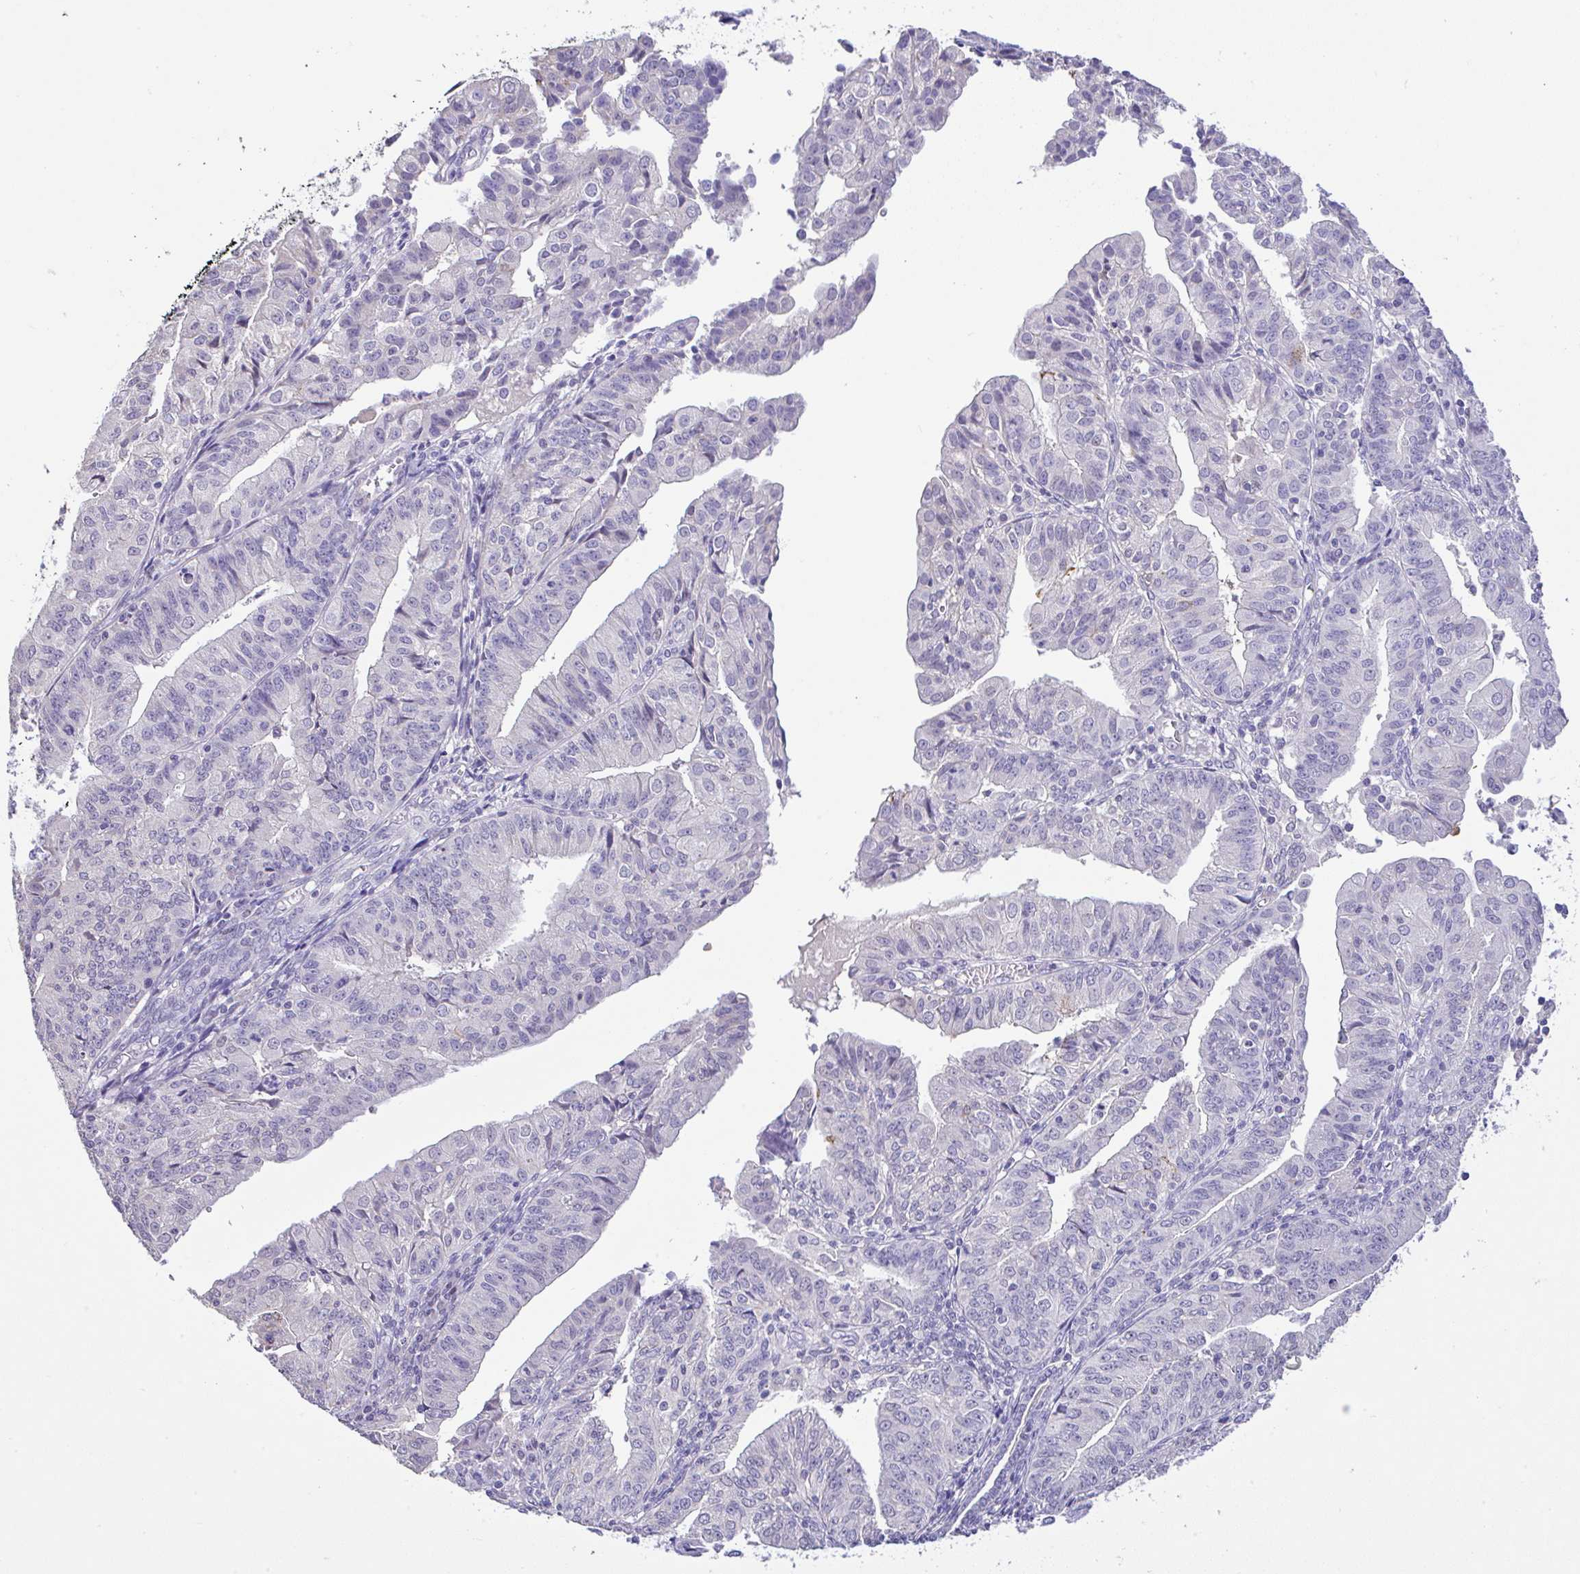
{"staining": {"intensity": "moderate", "quantity": "<25%", "location": "cytoplasmic/membranous"}, "tissue": "endometrial cancer", "cell_type": "Tumor cells", "image_type": "cancer", "snomed": [{"axis": "morphology", "description": "Adenocarcinoma, NOS"}, {"axis": "topography", "description": "Endometrium"}], "caption": "Brown immunohistochemical staining in human adenocarcinoma (endometrial) reveals moderate cytoplasmic/membranous staining in about <25% of tumor cells.", "gene": "CTU1", "patient": {"sex": "female", "age": 56}}